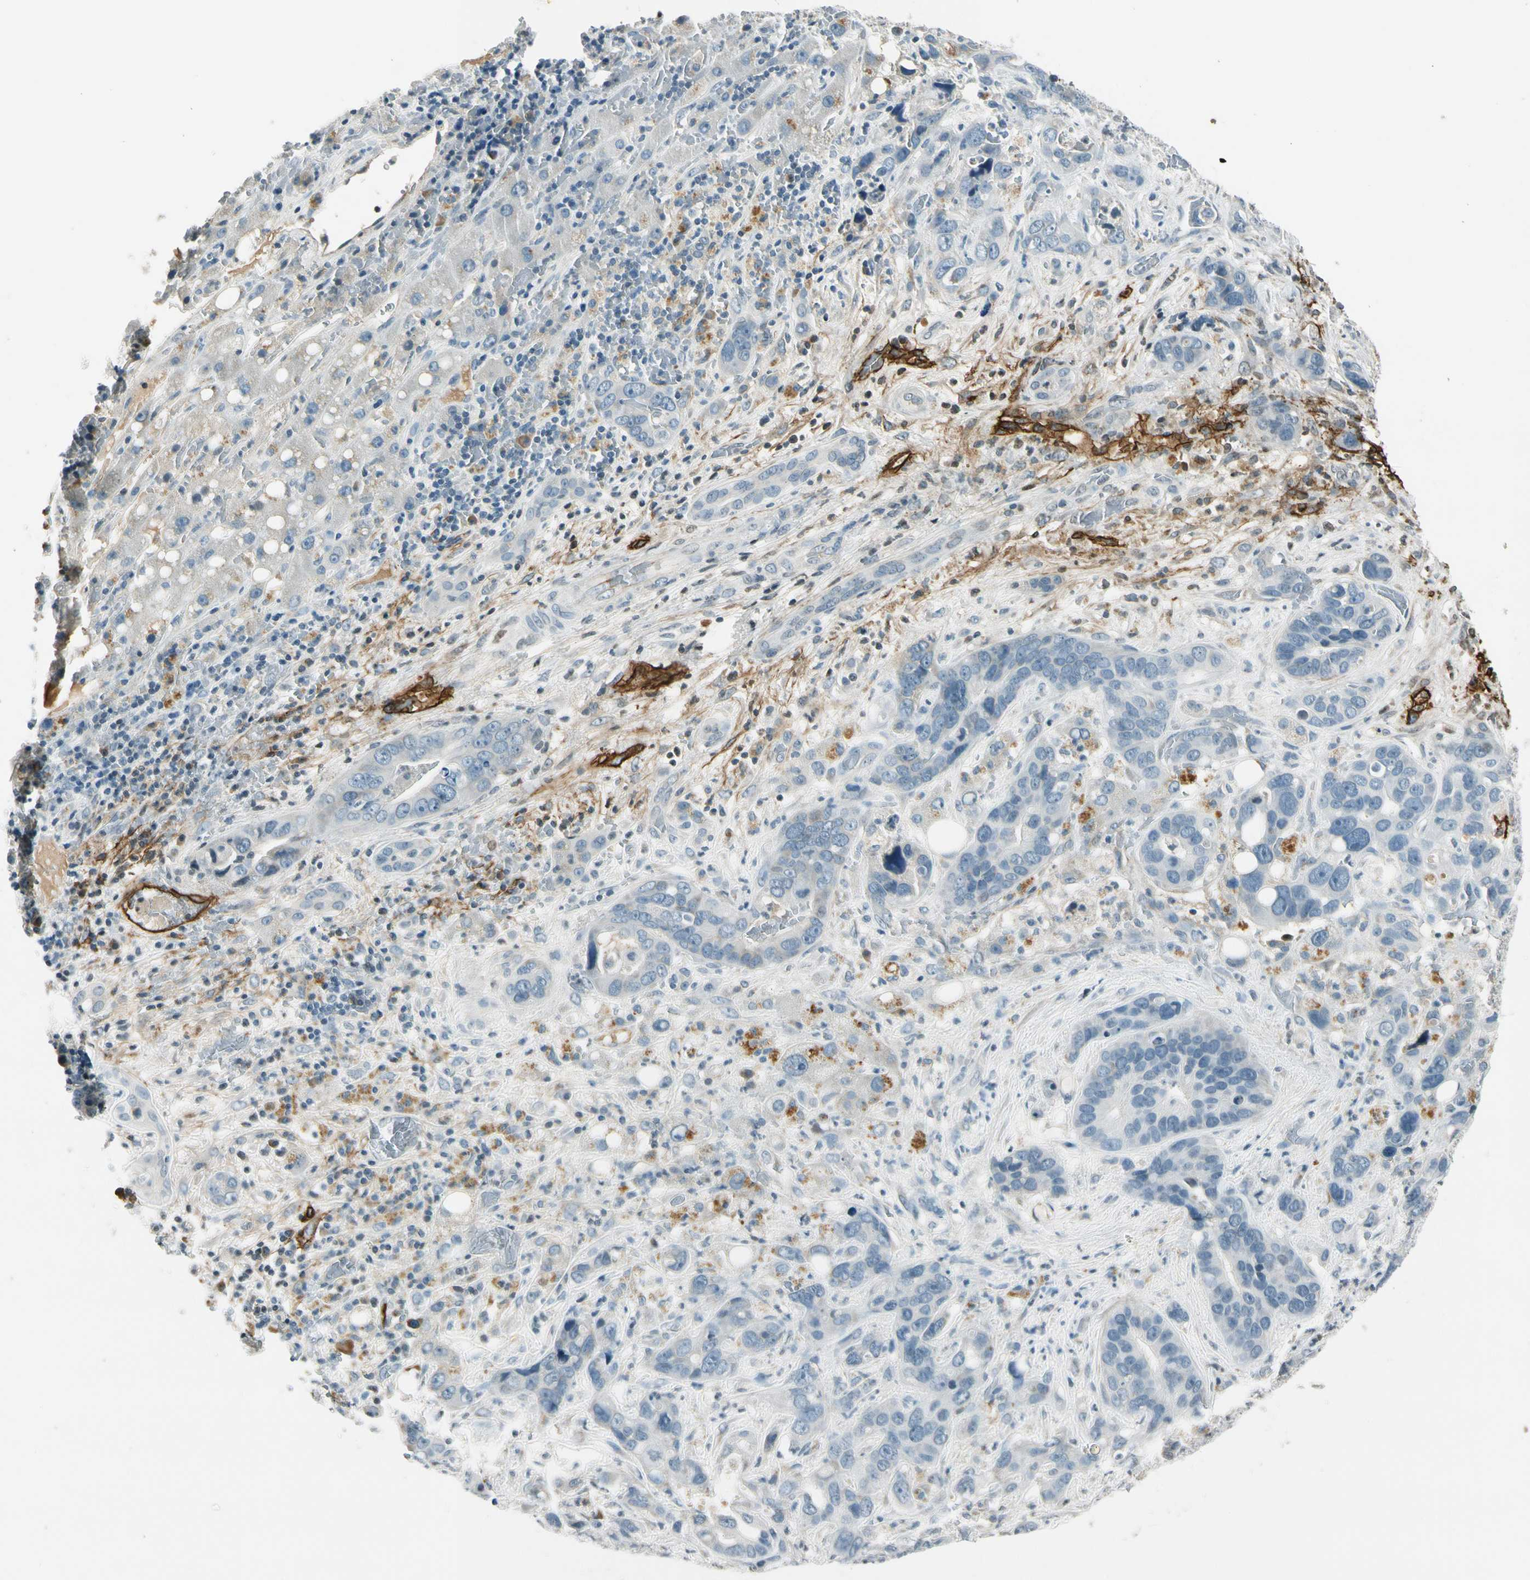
{"staining": {"intensity": "negative", "quantity": "none", "location": "none"}, "tissue": "liver cancer", "cell_type": "Tumor cells", "image_type": "cancer", "snomed": [{"axis": "morphology", "description": "Cholangiocarcinoma"}, {"axis": "topography", "description": "Liver"}], "caption": "Histopathology image shows no significant protein expression in tumor cells of cholangiocarcinoma (liver).", "gene": "PDPN", "patient": {"sex": "female", "age": 65}}